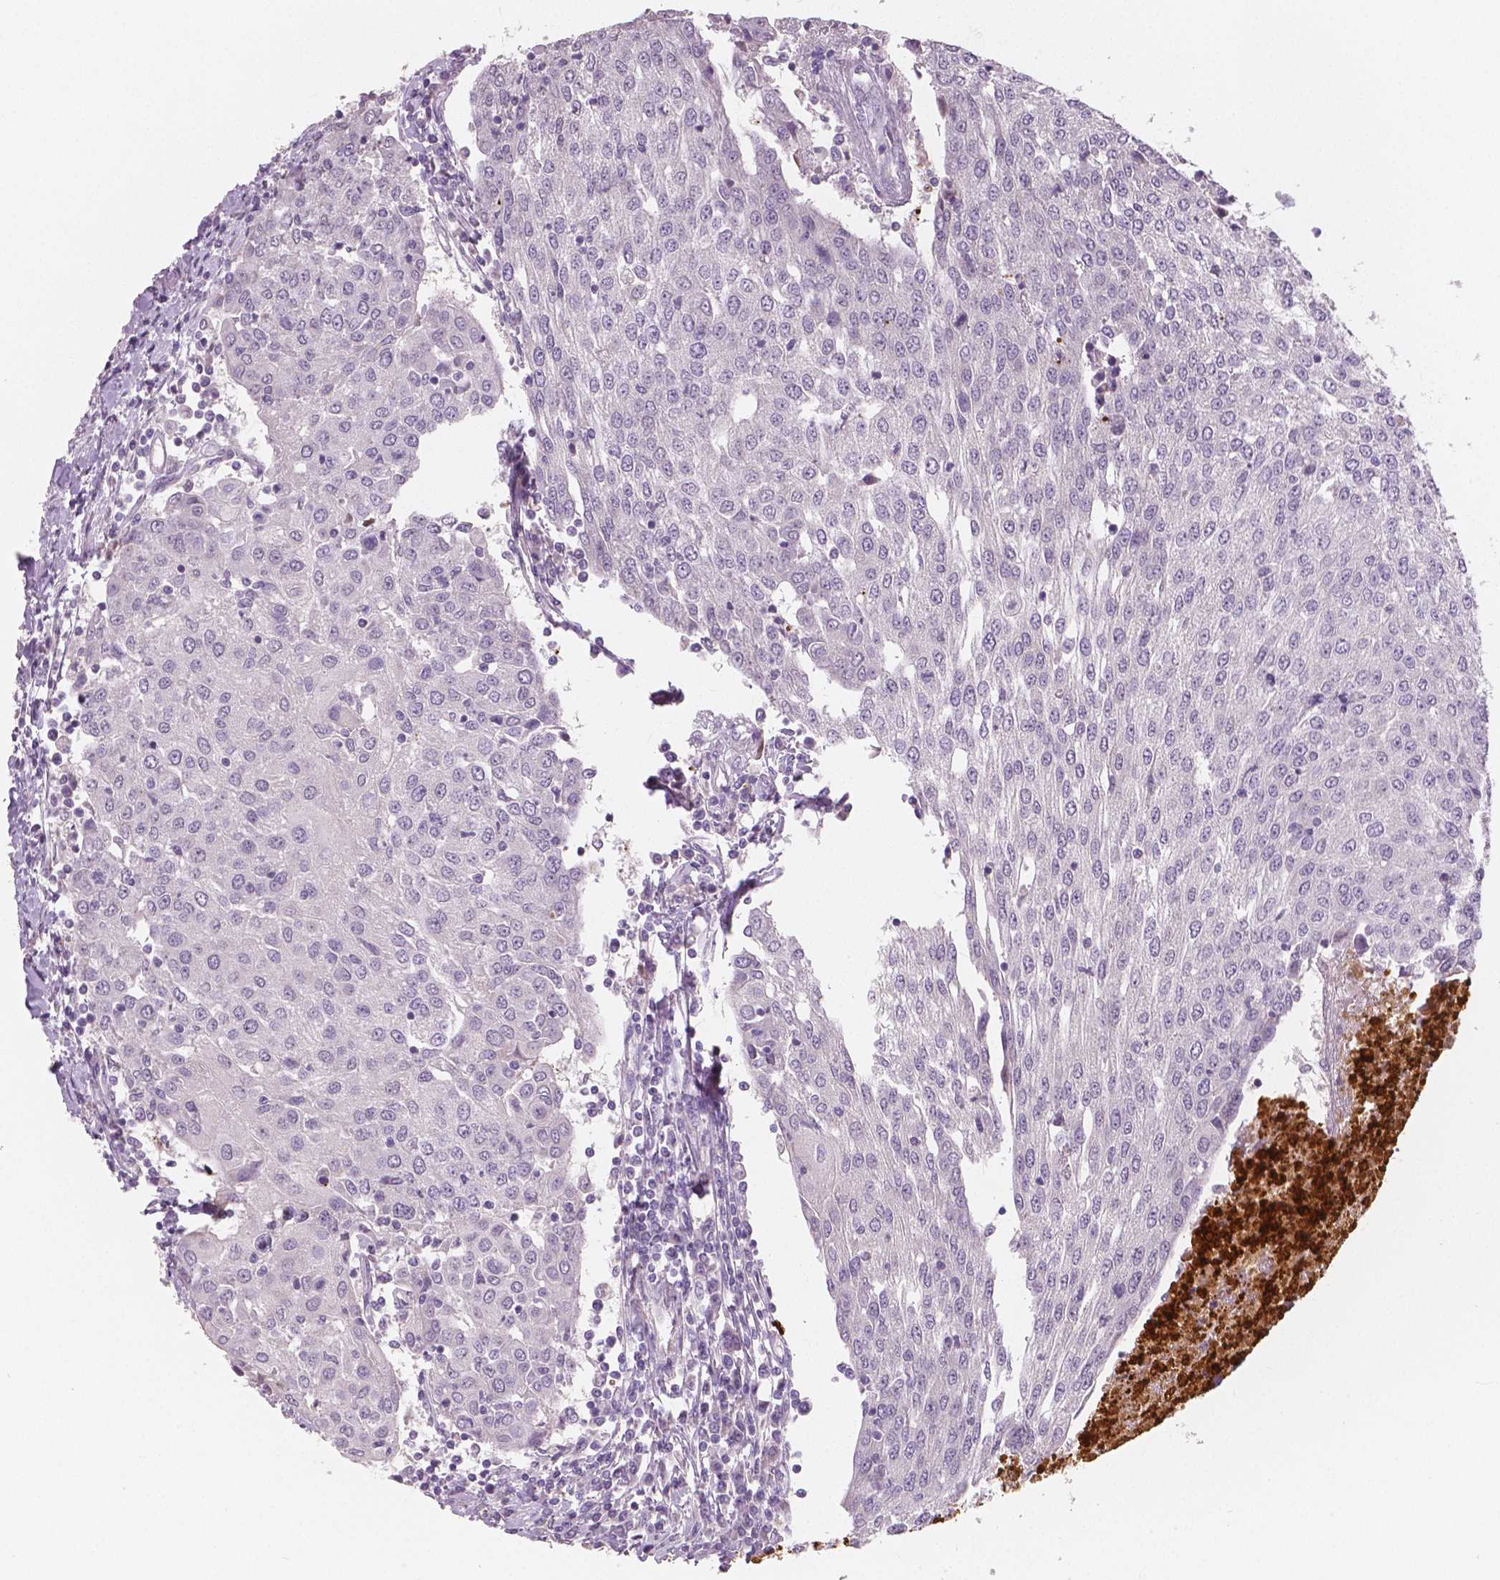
{"staining": {"intensity": "negative", "quantity": "none", "location": "none"}, "tissue": "urothelial cancer", "cell_type": "Tumor cells", "image_type": "cancer", "snomed": [{"axis": "morphology", "description": "Urothelial carcinoma, High grade"}, {"axis": "topography", "description": "Urinary bladder"}], "caption": "High power microscopy photomicrograph of an immunohistochemistry photomicrograph of urothelial cancer, revealing no significant positivity in tumor cells.", "gene": "APOA4", "patient": {"sex": "female", "age": 85}}